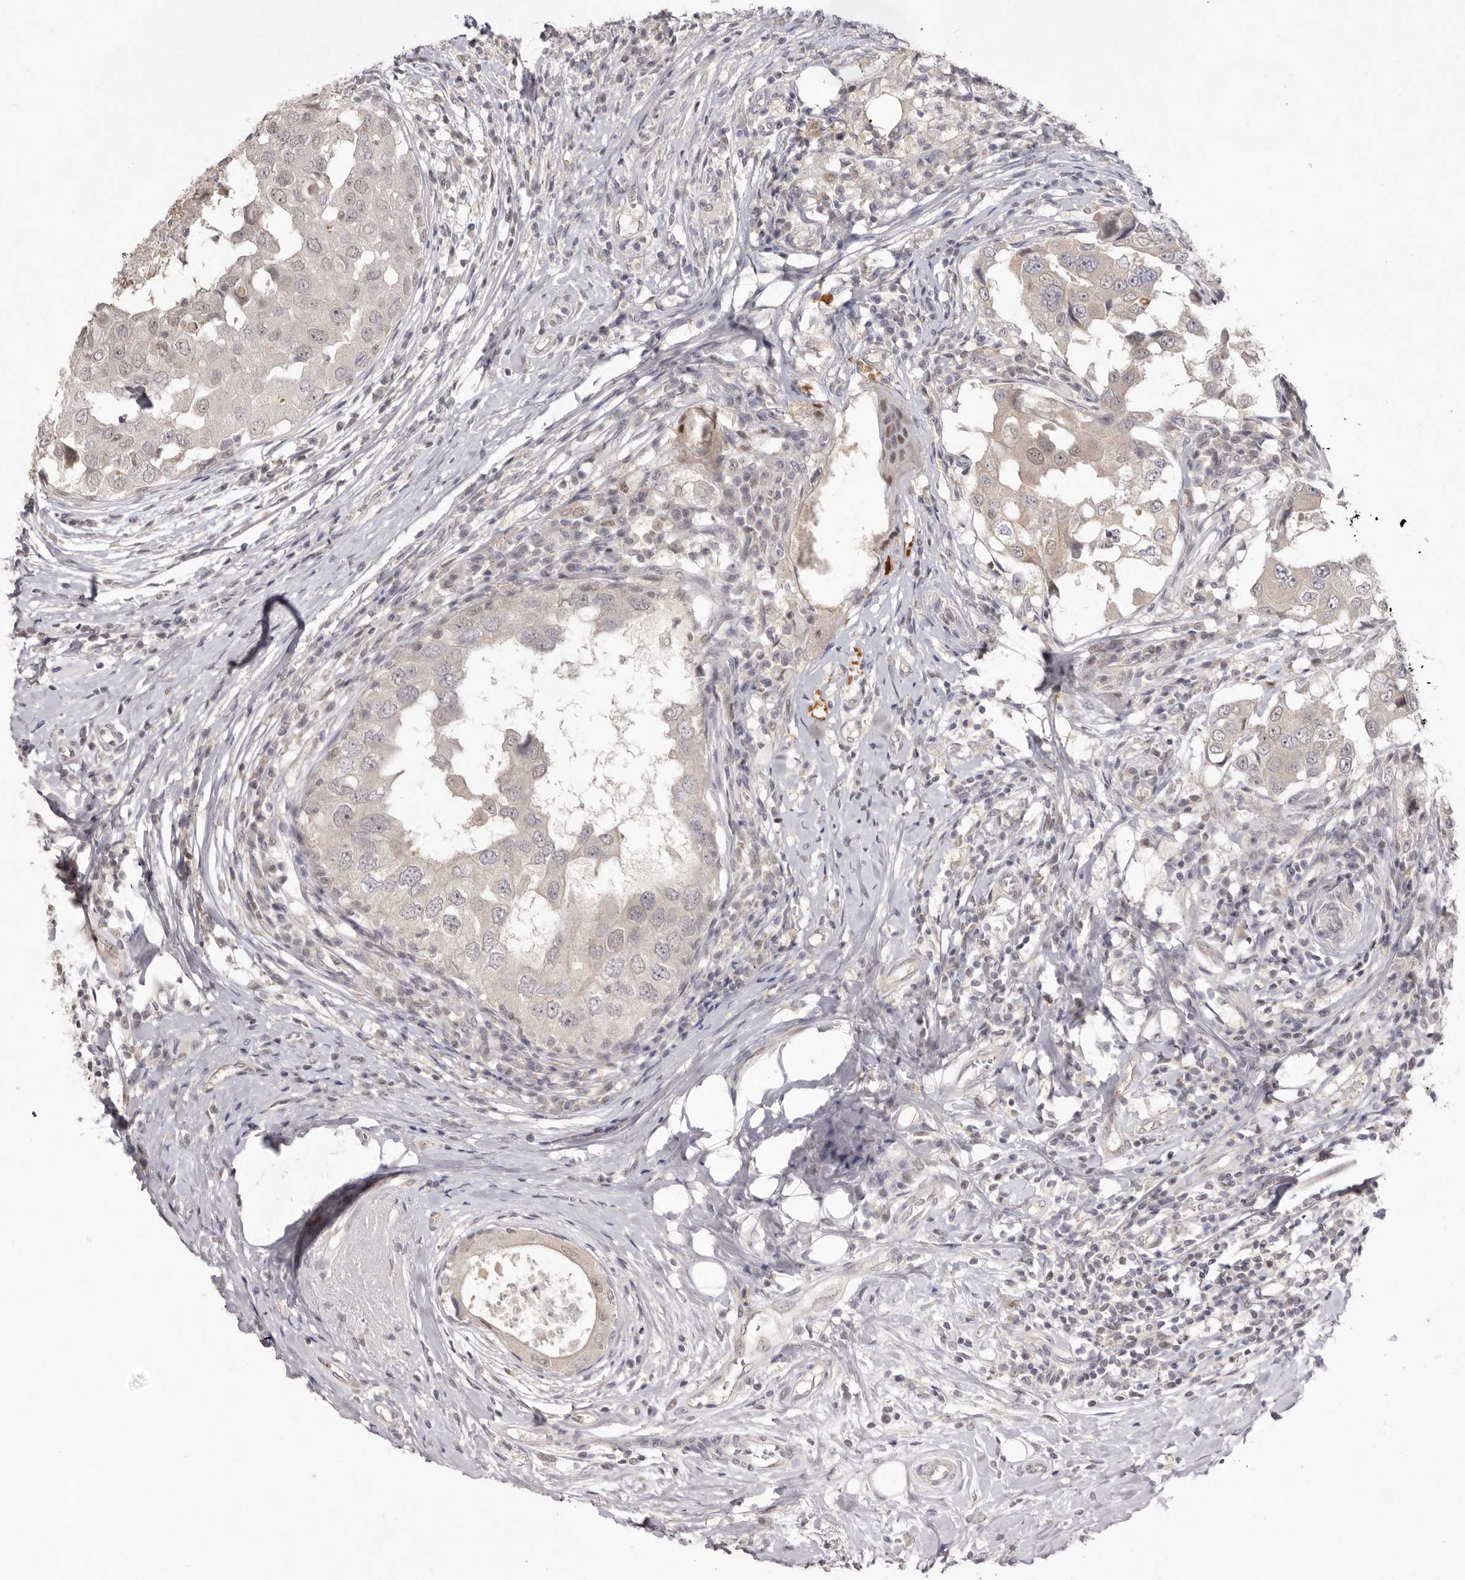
{"staining": {"intensity": "weak", "quantity": "25%-75%", "location": "nuclear"}, "tissue": "breast cancer", "cell_type": "Tumor cells", "image_type": "cancer", "snomed": [{"axis": "morphology", "description": "Duct carcinoma"}, {"axis": "topography", "description": "Breast"}], "caption": "Infiltrating ductal carcinoma (breast) stained for a protein (brown) displays weak nuclear positive staining in approximately 25%-75% of tumor cells.", "gene": "TADA1", "patient": {"sex": "female", "age": 27}}